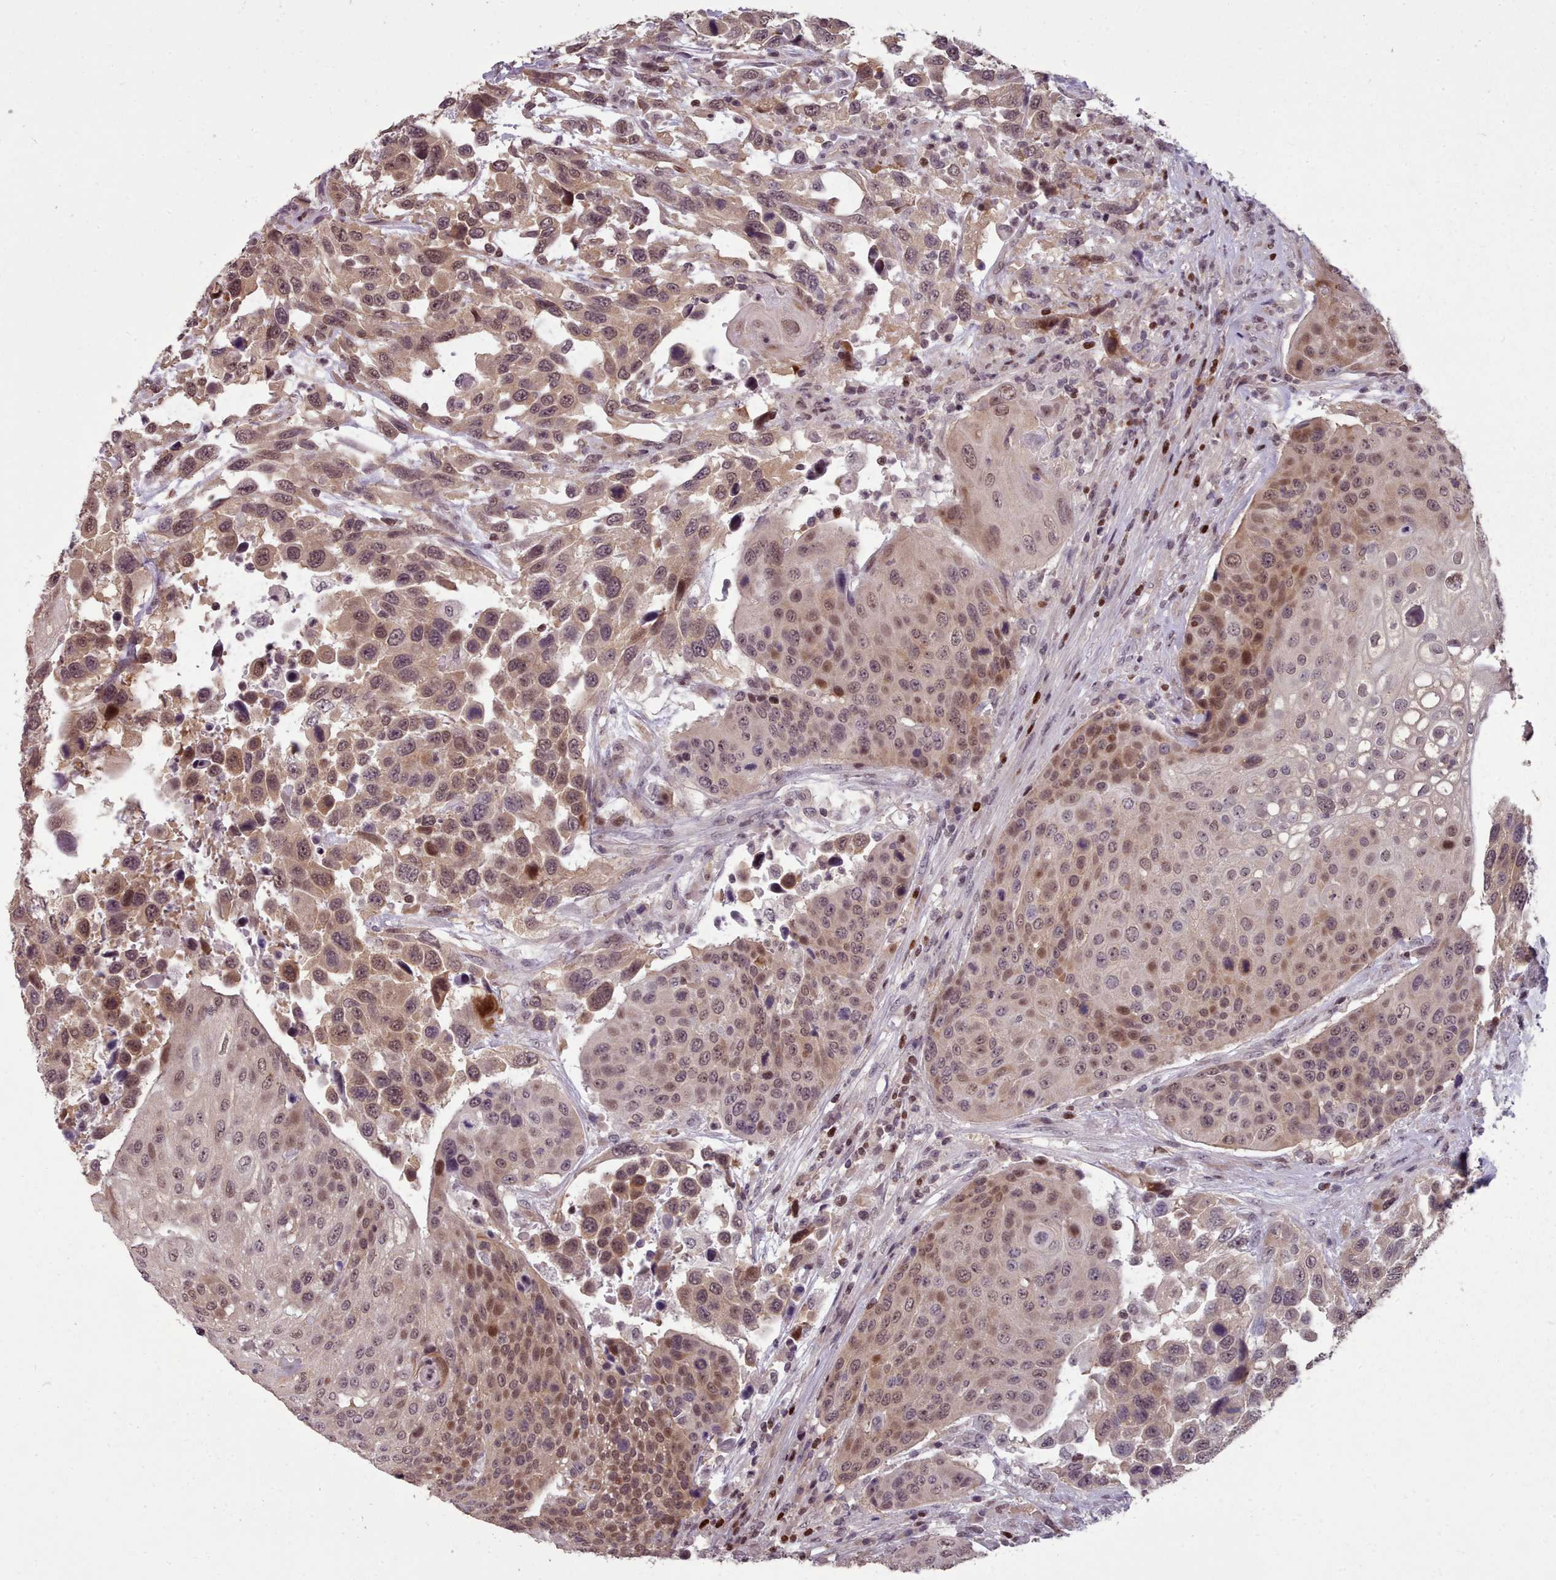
{"staining": {"intensity": "moderate", "quantity": ">75%", "location": "nuclear"}, "tissue": "urothelial cancer", "cell_type": "Tumor cells", "image_type": "cancer", "snomed": [{"axis": "morphology", "description": "Urothelial carcinoma, High grade"}, {"axis": "topography", "description": "Urinary bladder"}], "caption": "Brown immunohistochemical staining in human urothelial cancer exhibits moderate nuclear staining in about >75% of tumor cells.", "gene": "ENSA", "patient": {"sex": "female", "age": 70}}